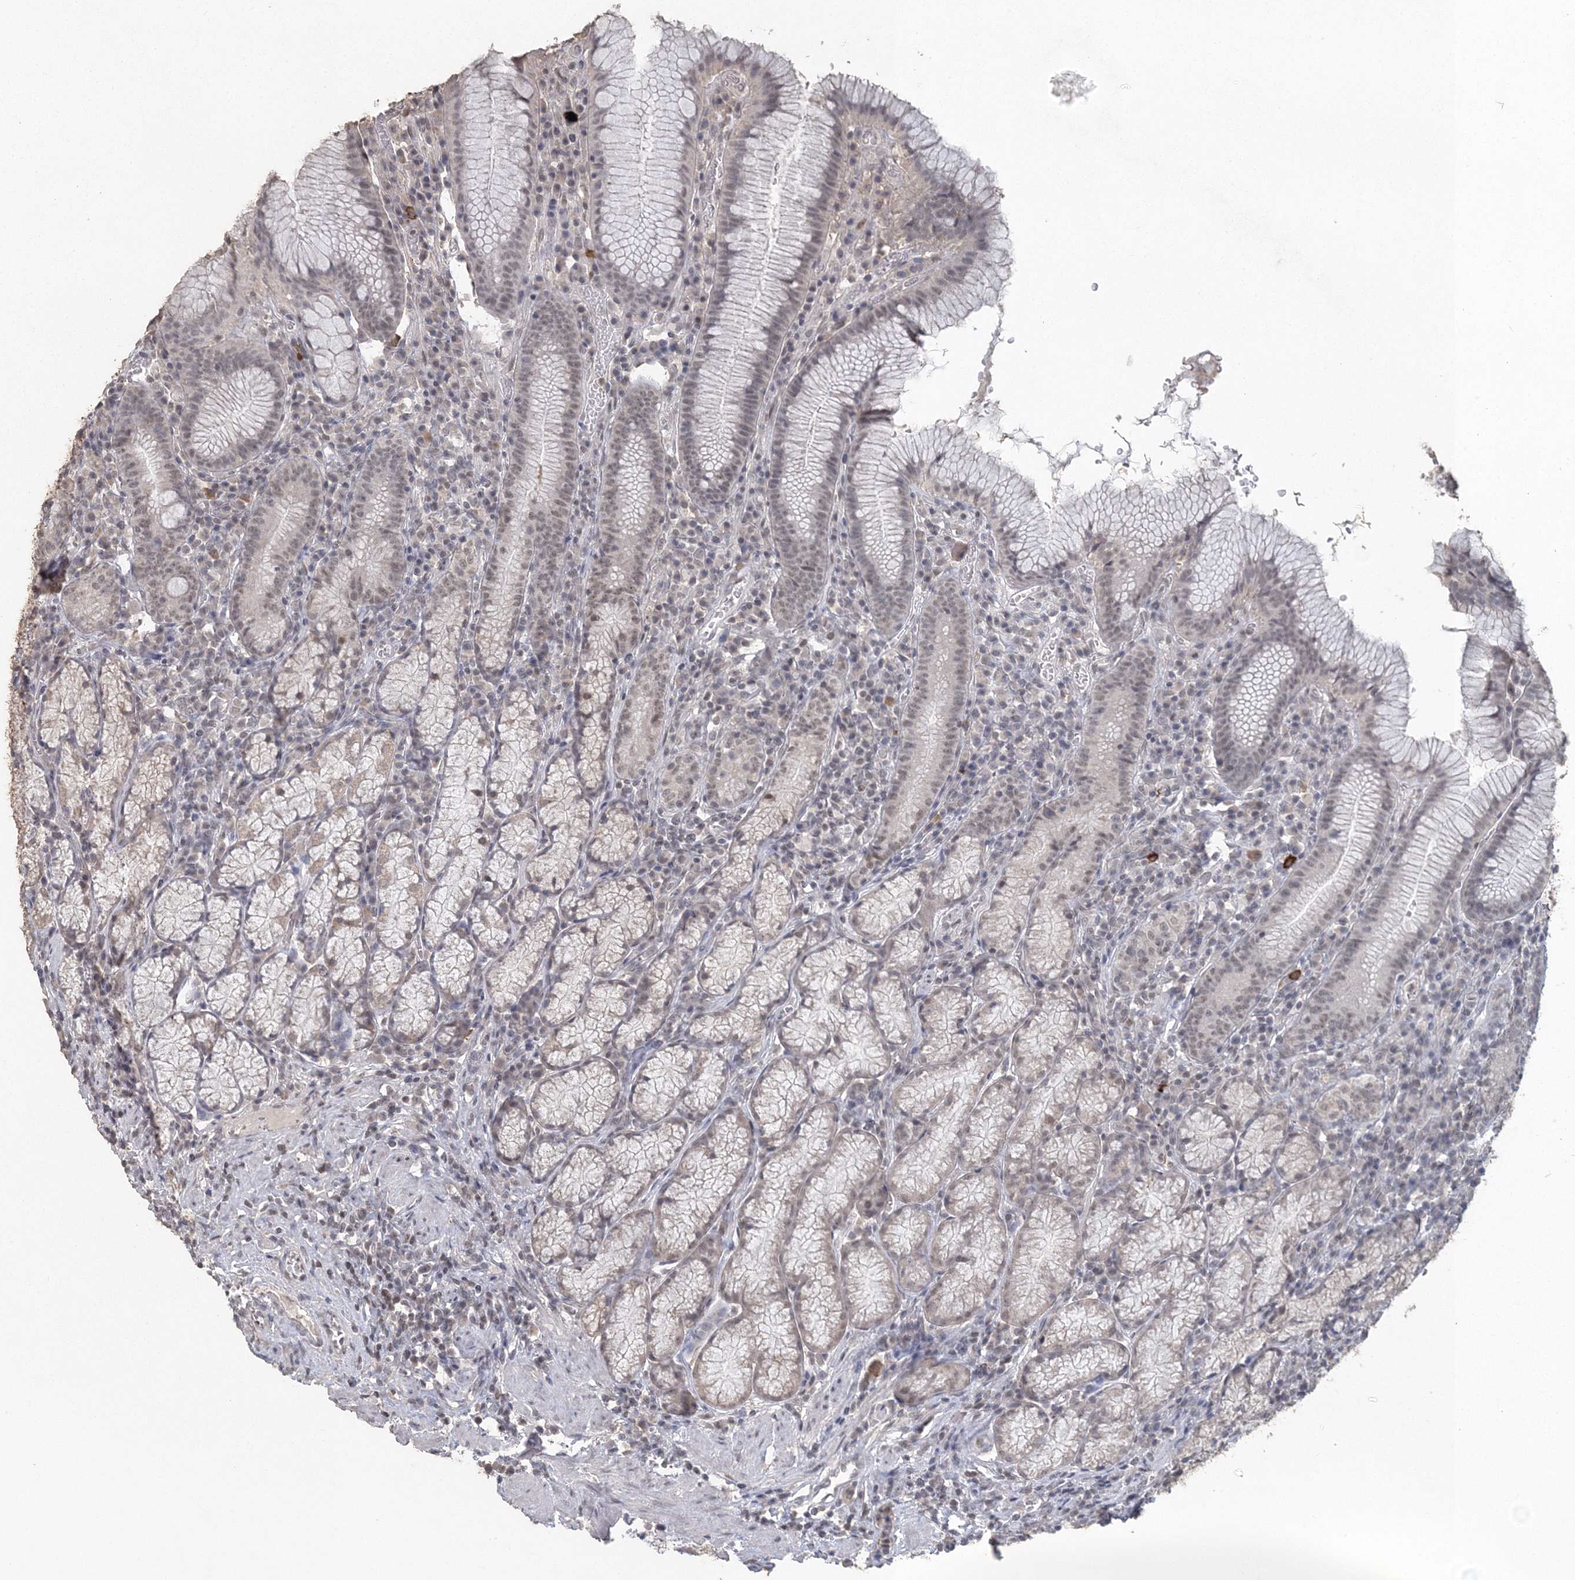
{"staining": {"intensity": "weak", "quantity": "25%-75%", "location": "nuclear"}, "tissue": "stomach", "cell_type": "Glandular cells", "image_type": "normal", "snomed": [{"axis": "morphology", "description": "Normal tissue, NOS"}, {"axis": "topography", "description": "Stomach"}], "caption": "Brown immunohistochemical staining in unremarkable human stomach displays weak nuclear positivity in approximately 25%-75% of glandular cells. Immunohistochemistry stains the protein in brown and the nuclei are stained blue.", "gene": "UIMC1", "patient": {"sex": "male", "age": 55}}